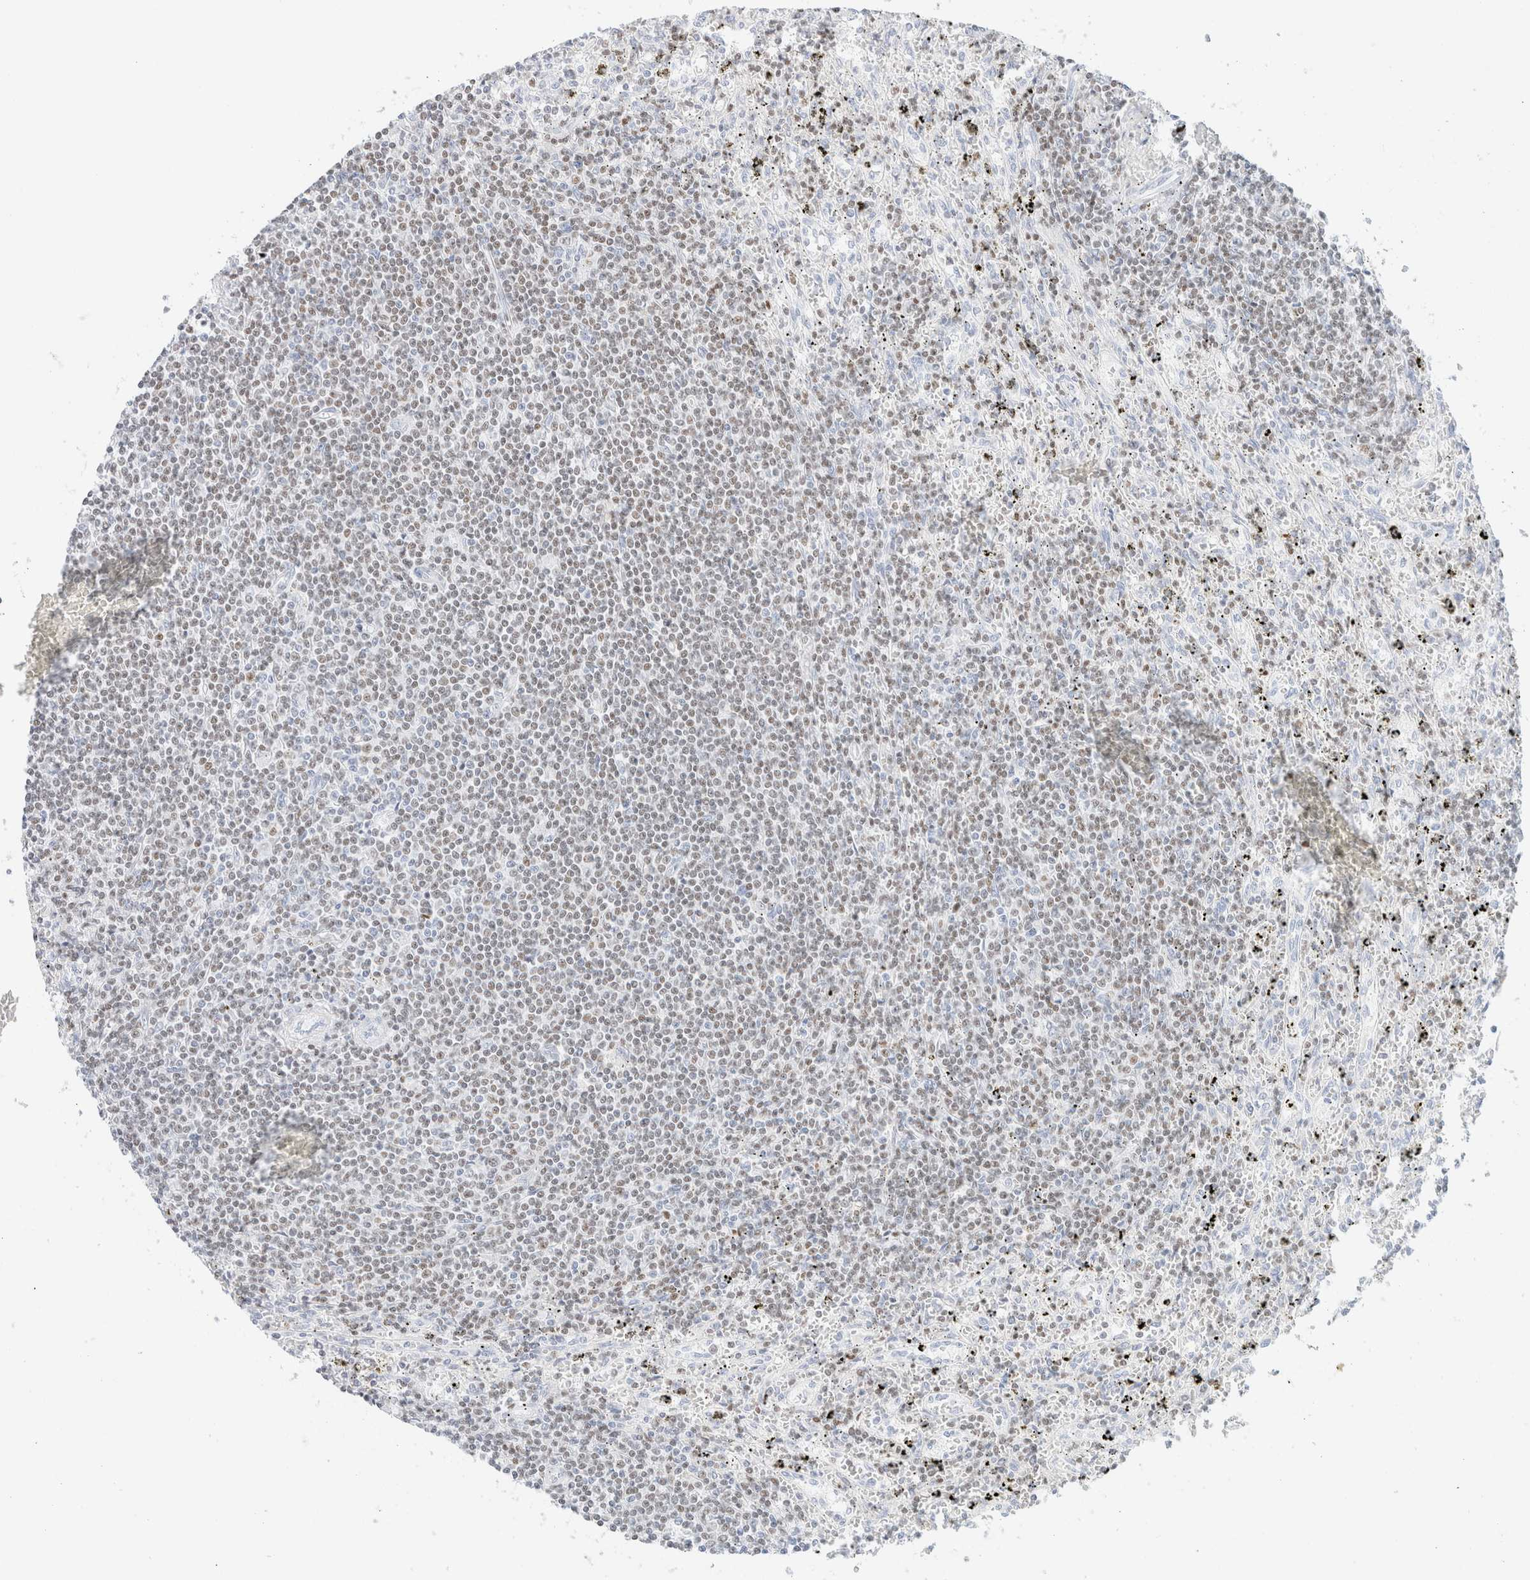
{"staining": {"intensity": "weak", "quantity": "25%-75%", "location": "nuclear"}, "tissue": "lymphoma", "cell_type": "Tumor cells", "image_type": "cancer", "snomed": [{"axis": "morphology", "description": "Malignant lymphoma, non-Hodgkin's type, Low grade"}, {"axis": "topography", "description": "Spleen"}], "caption": "Tumor cells exhibit weak nuclear expression in approximately 25%-75% of cells in low-grade malignant lymphoma, non-Hodgkin's type.", "gene": "IKZF3", "patient": {"sex": "male", "age": 76}}